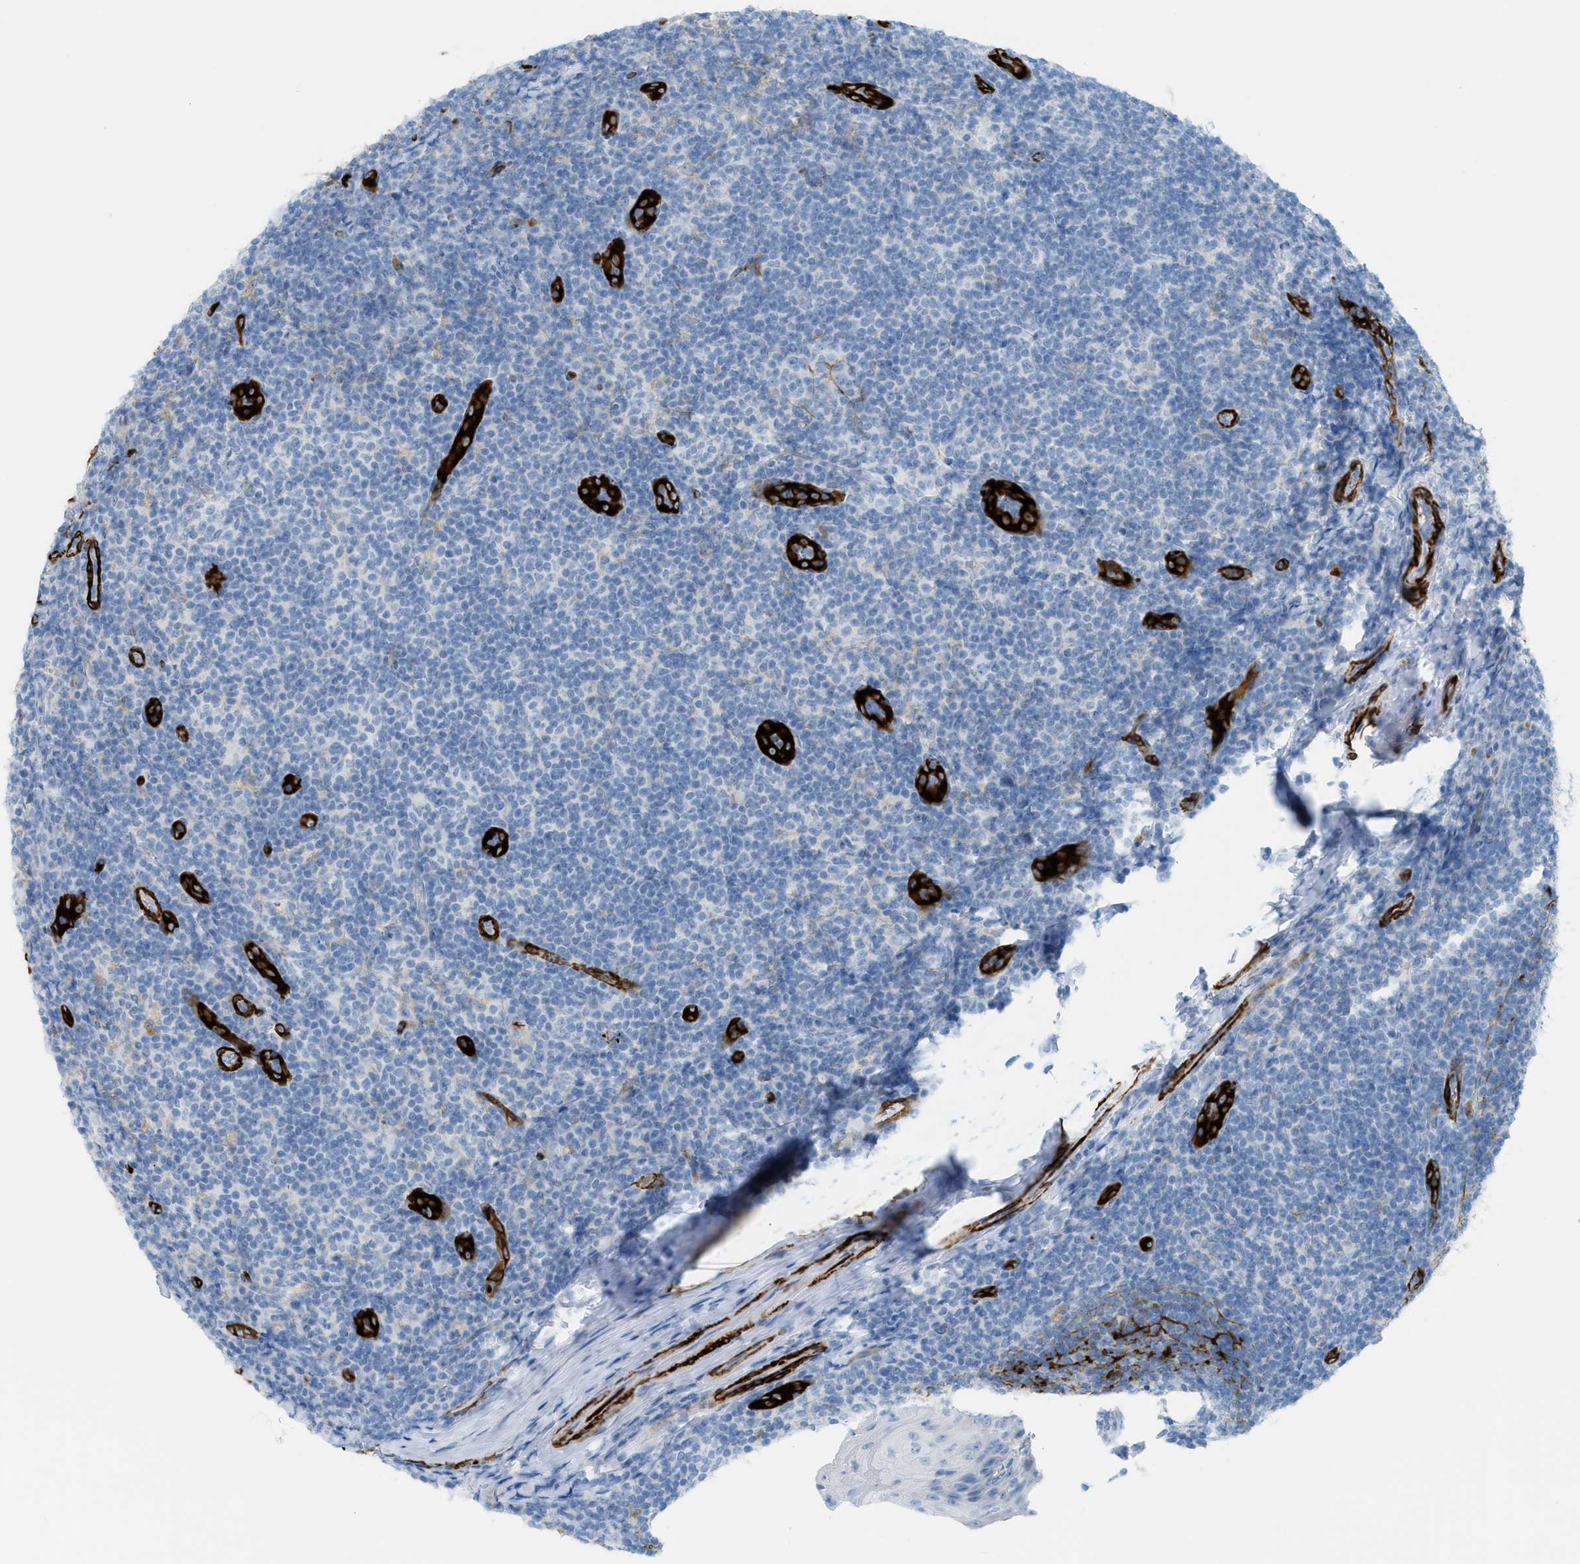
{"staining": {"intensity": "negative", "quantity": "none", "location": "none"}, "tissue": "tonsil", "cell_type": "Germinal center cells", "image_type": "normal", "snomed": [{"axis": "morphology", "description": "Normal tissue, NOS"}, {"axis": "topography", "description": "Tonsil"}], "caption": "IHC of benign human tonsil displays no positivity in germinal center cells. The staining is performed using DAB brown chromogen with nuclei counter-stained in using hematoxylin.", "gene": "MYH11", "patient": {"sex": "male", "age": 37}}